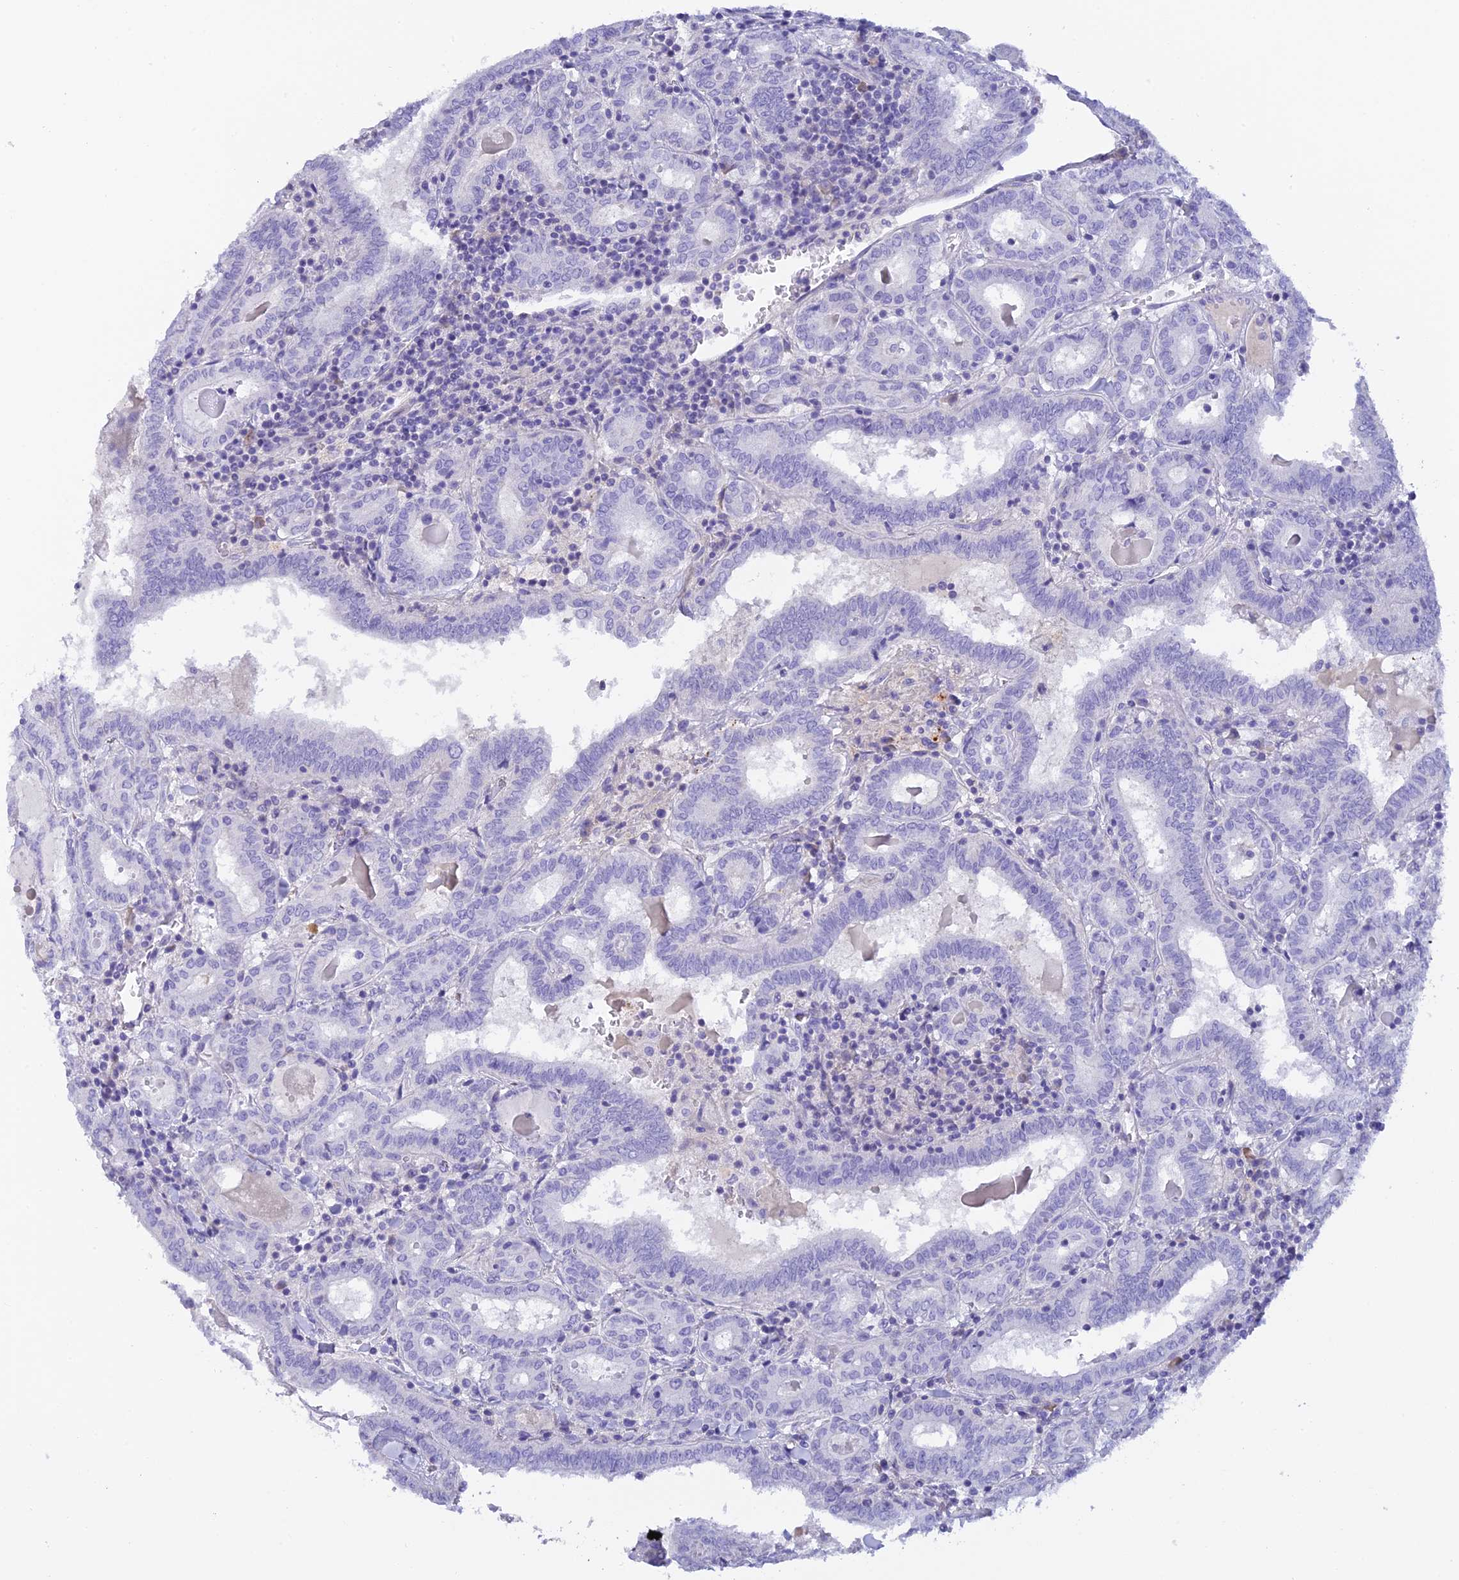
{"staining": {"intensity": "negative", "quantity": "none", "location": "none"}, "tissue": "thyroid cancer", "cell_type": "Tumor cells", "image_type": "cancer", "snomed": [{"axis": "morphology", "description": "Papillary adenocarcinoma, NOS"}, {"axis": "topography", "description": "Thyroid gland"}], "caption": "Human thyroid cancer stained for a protein using immunohistochemistry (IHC) reveals no expression in tumor cells.", "gene": "C12orf29", "patient": {"sex": "female", "age": 72}}